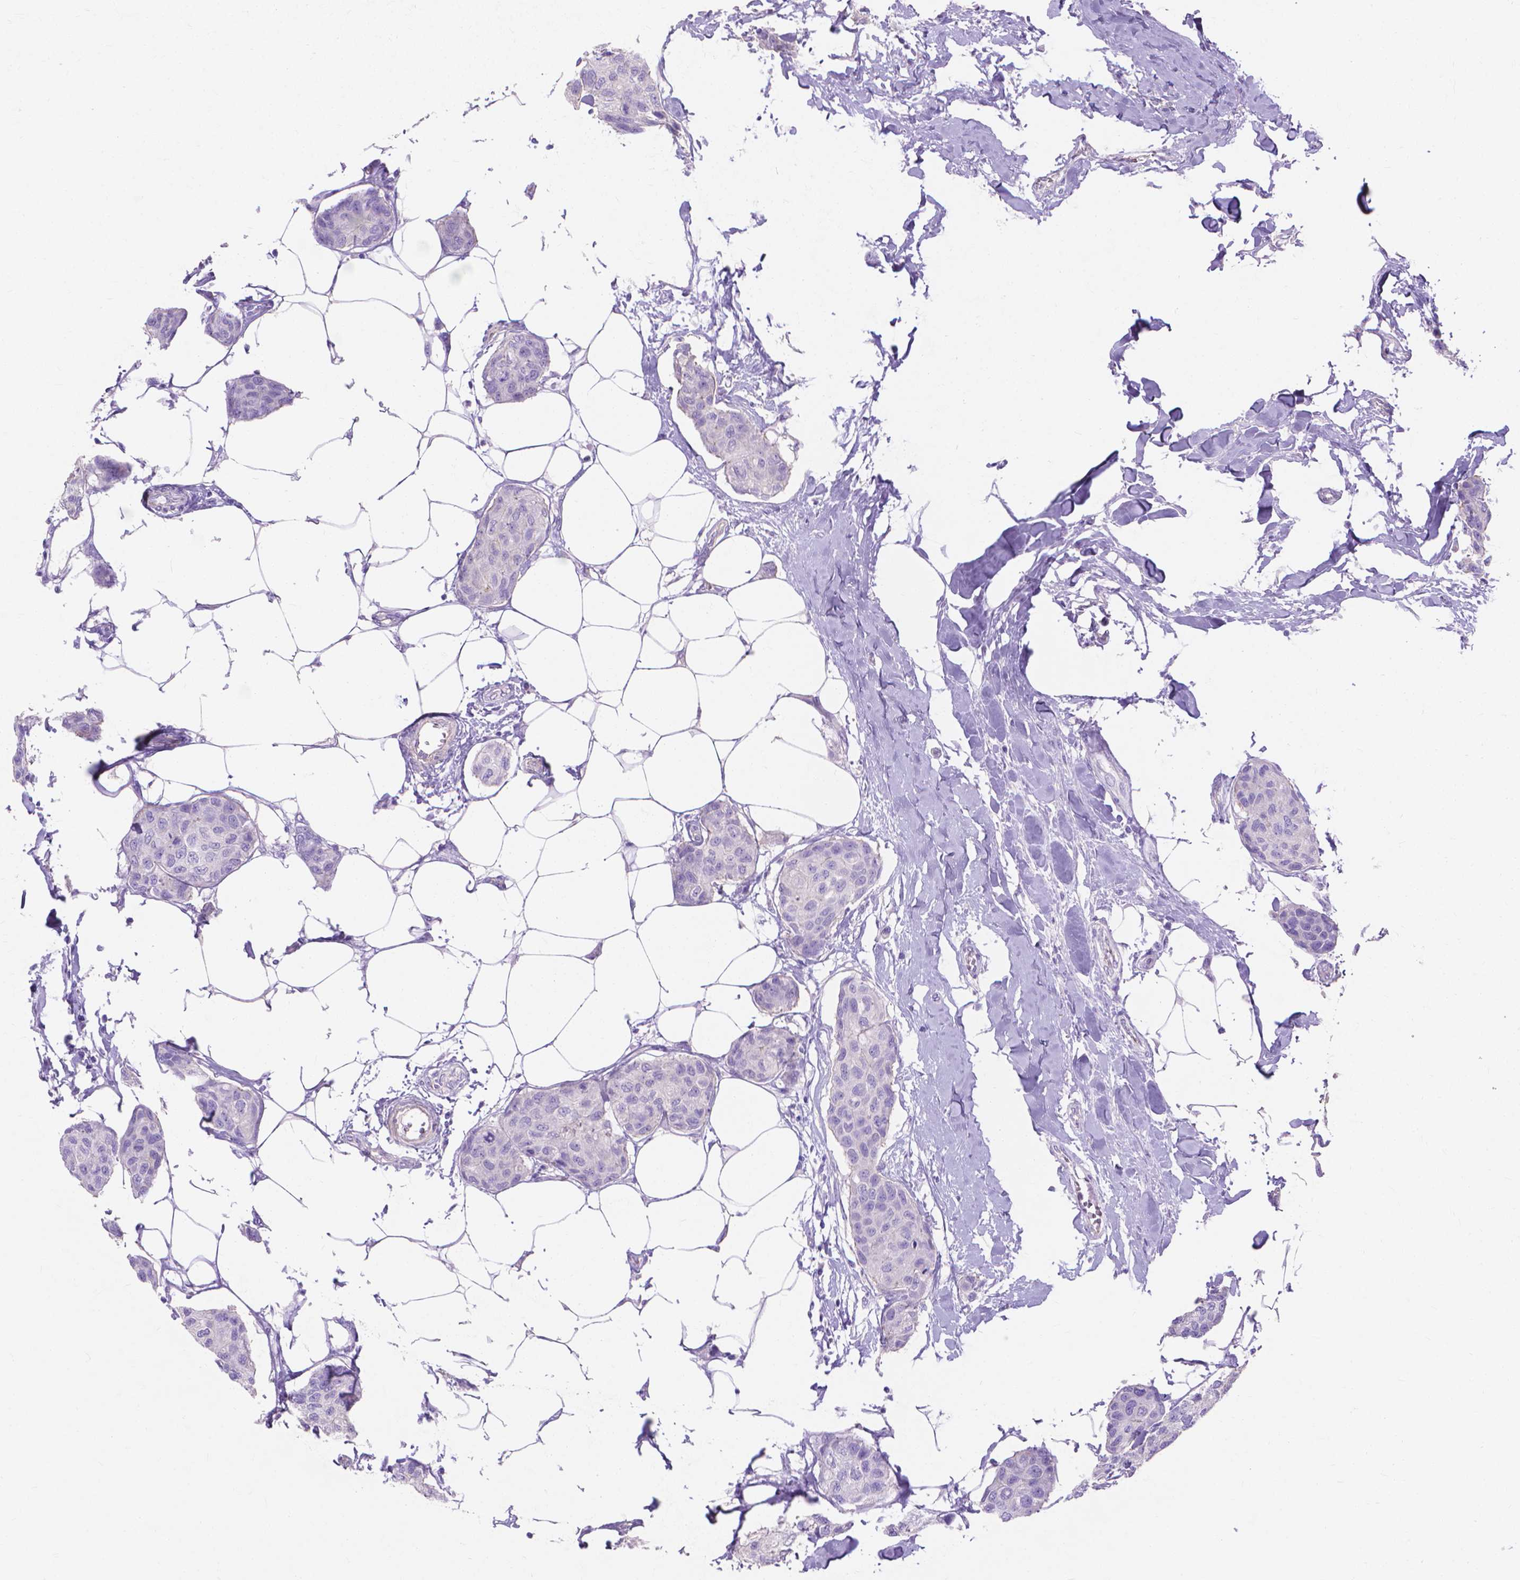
{"staining": {"intensity": "negative", "quantity": "none", "location": "none"}, "tissue": "breast cancer", "cell_type": "Tumor cells", "image_type": "cancer", "snomed": [{"axis": "morphology", "description": "Duct carcinoma"}, {"axis": "topography", "description": "Breast"}], "caption": "A histopathology image of human breast intraductal carcinoma is negative for staining in tumor cells.", "gene": "MBLAC1", "patient": {"sex": "female", "age": 80}}